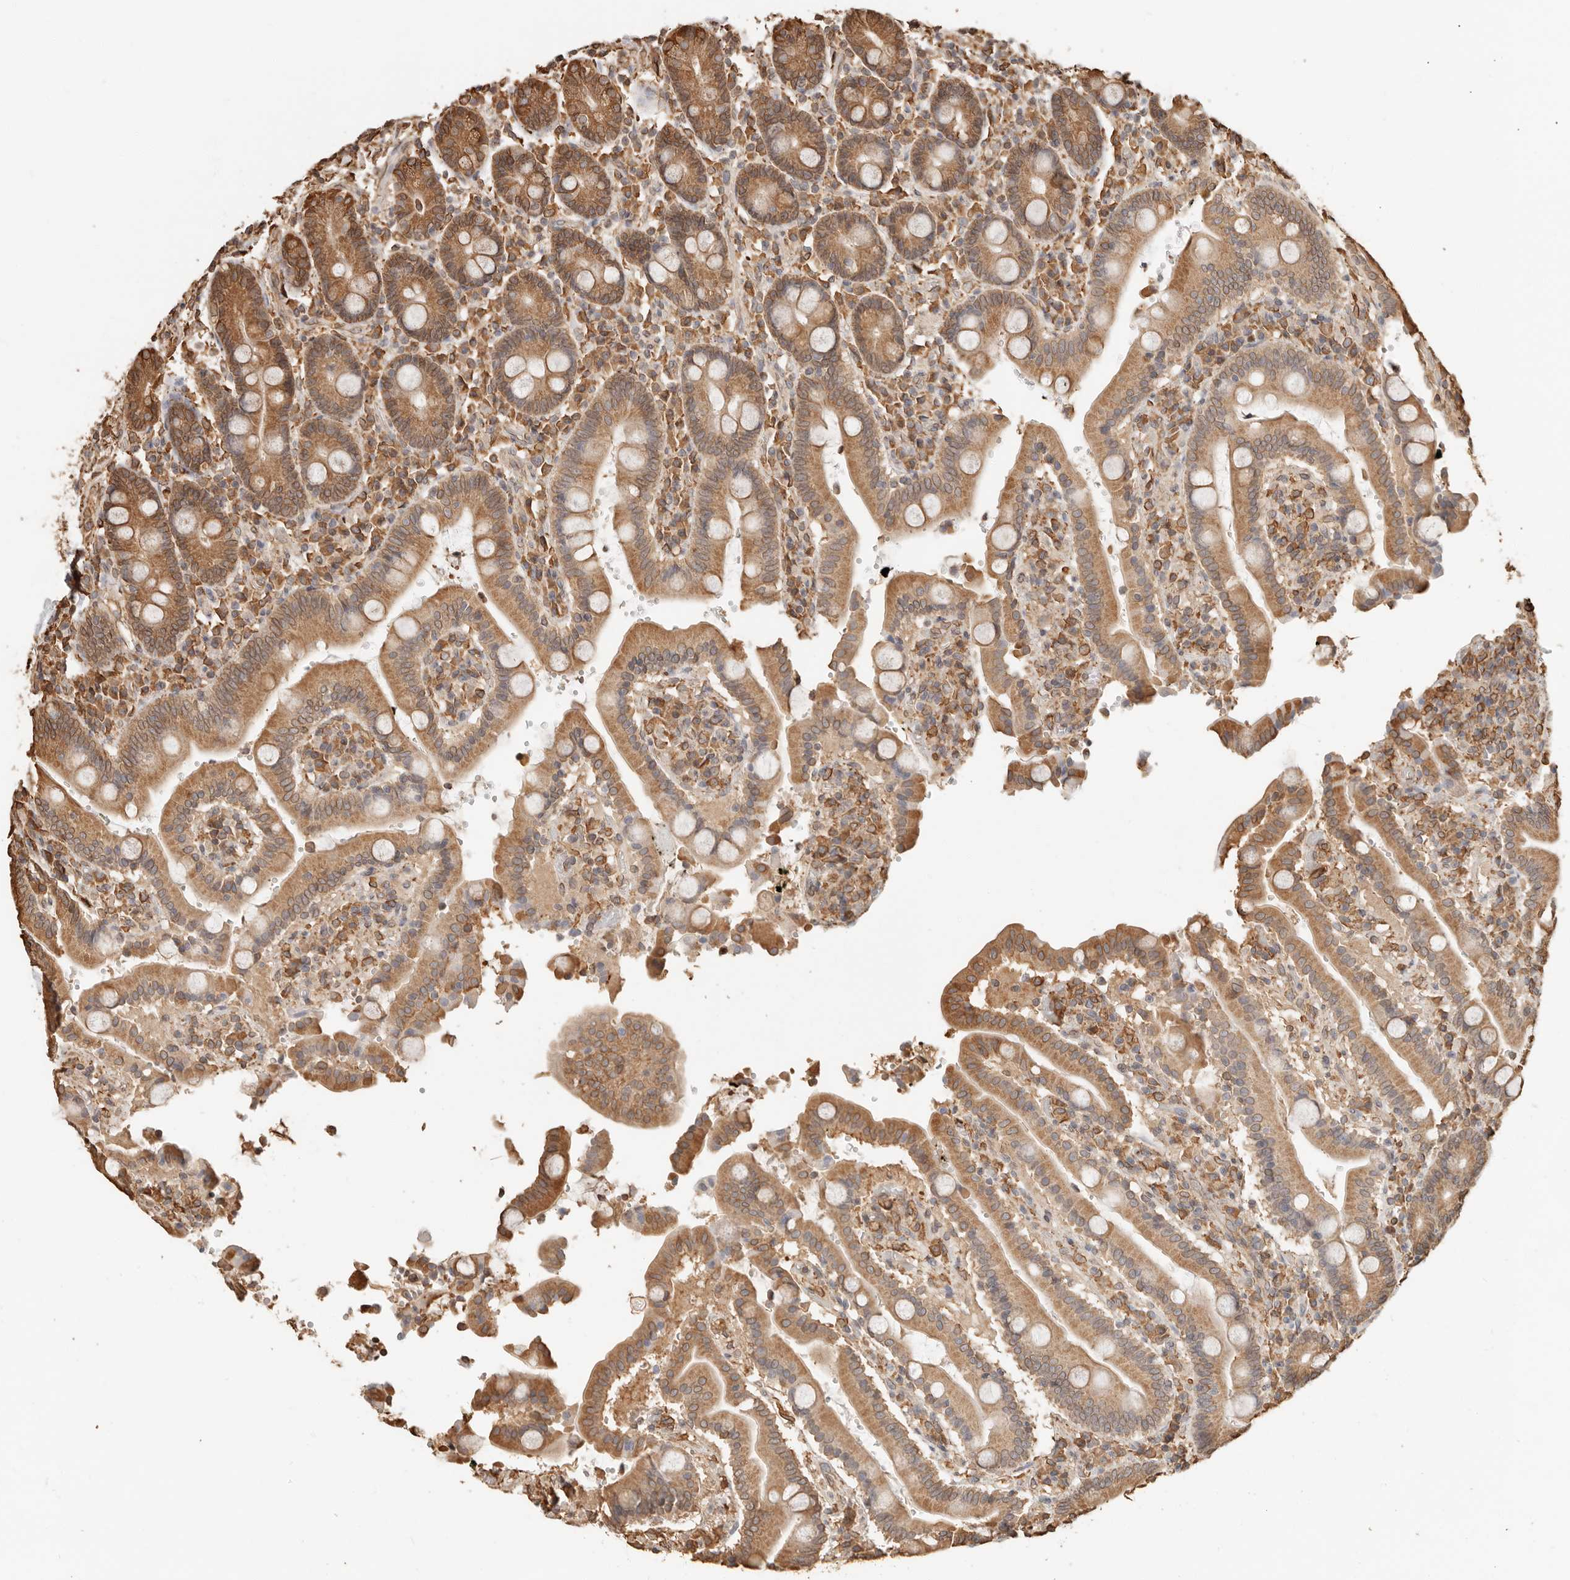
{"staining": {"intensity": "moderate", "quantity": ">75%", "location": "cytoplasmic/membranous,nuclear"}, "tissue": "duodenum", "cell_type": "Glandular cells", "image_type": "normal", "snomed": [{"axis": "morphology", "description": "Normal tissue, NOS"}, {"axis": "topography", "description": "Small intestine, NOS"}], "caption": "The immunohistochemical stain labels moderate cytoplasmic/membranous,nuclear expression in glandular cells of normal duodenum.", "gene": "ARHGEF10L", "patient": {"sex": "female", "age": 71}}